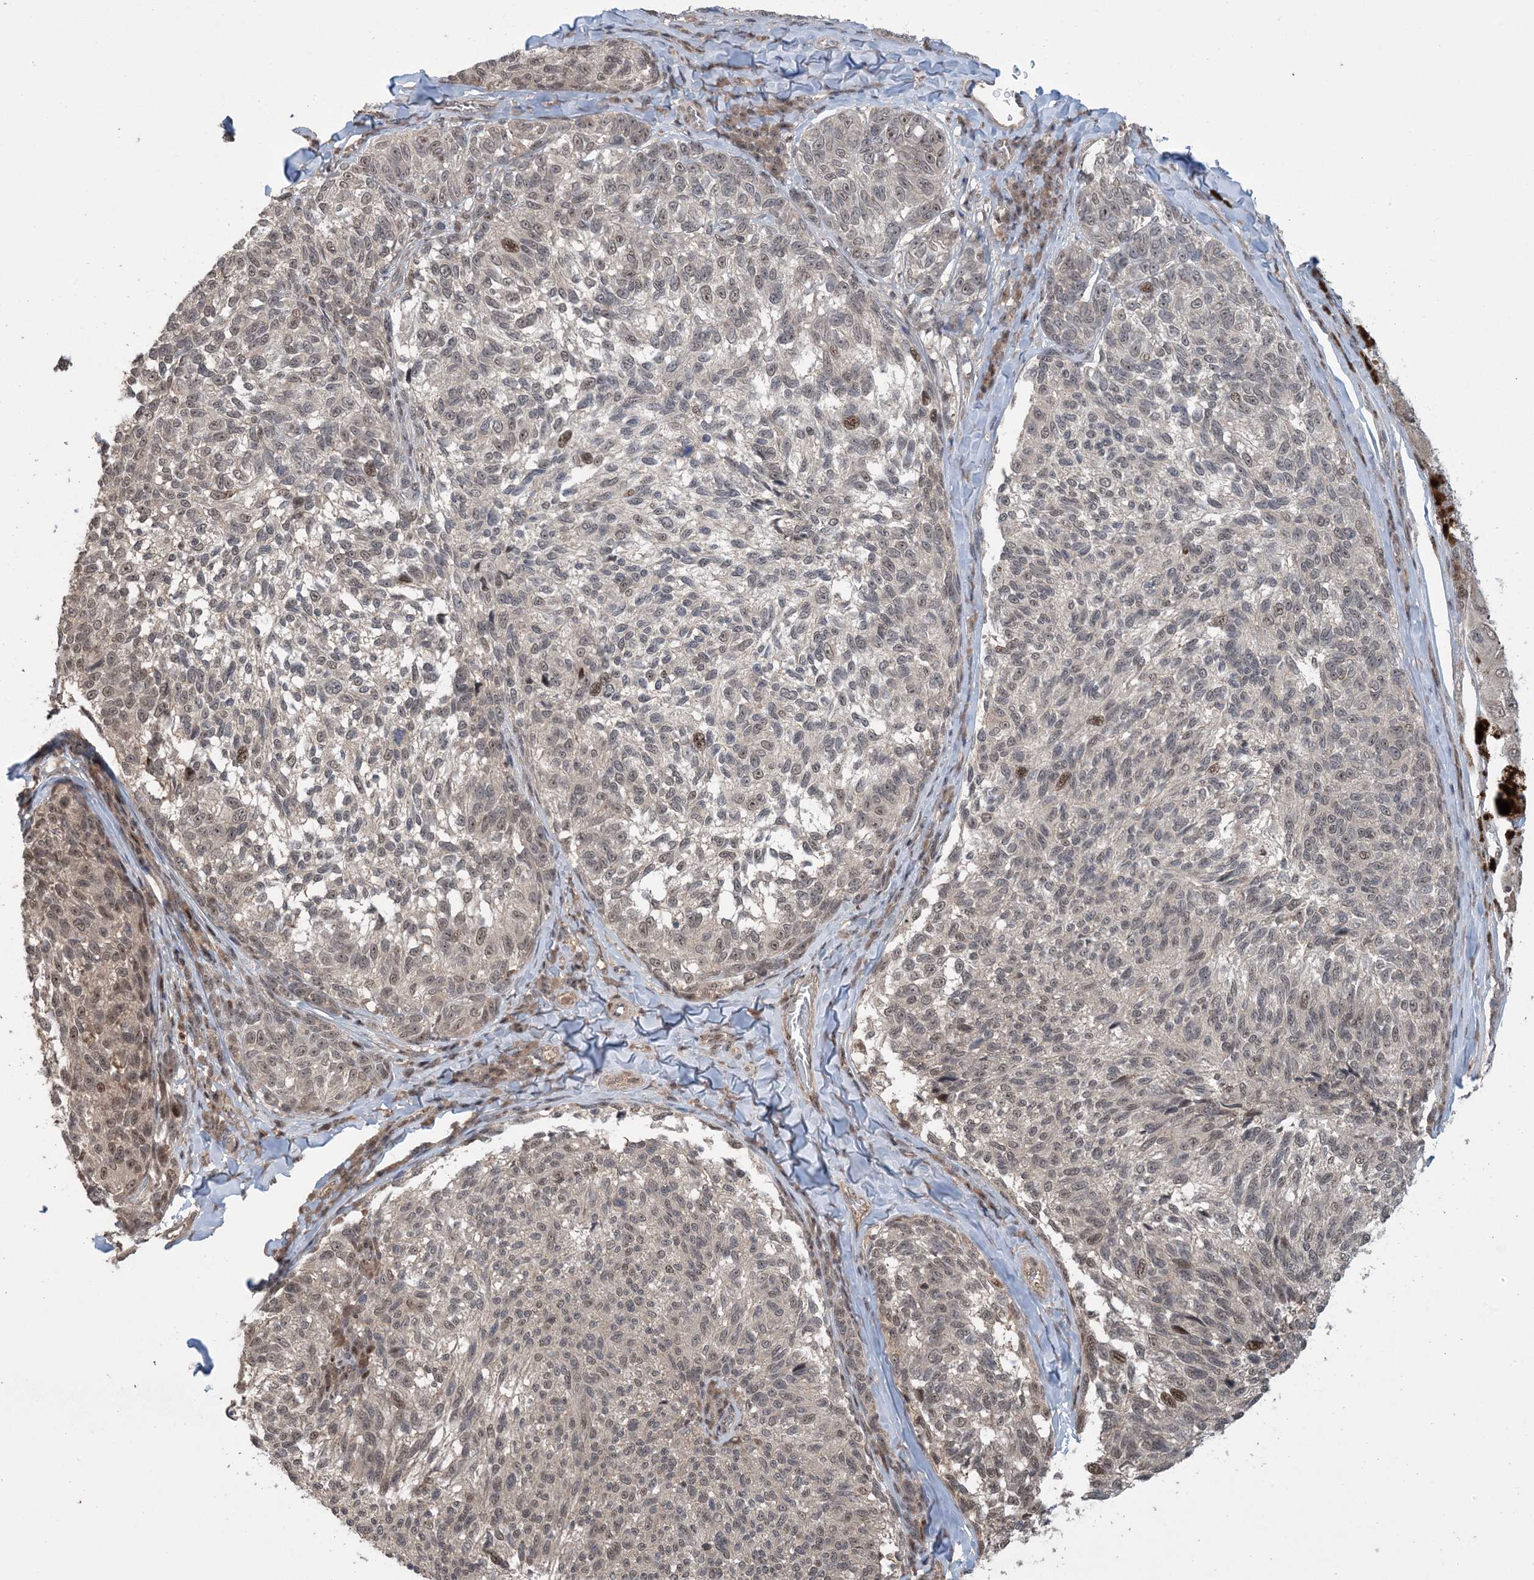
{"staining": {"intensity": "moderate", "quantity": "<25%", "location": "nuclear"}, "tissue": "melanoma", "cell_type": "Tumor cells", "image_type": "cancer", "snomed": [{"axis": "morphology", "description": "Malignant melanoma, NOS"}, {"axis": "topography", "description": "Skin"}], "caption": "Immunohistochemical staining of human melanoma displays moderate nuclear protein expression in about <25% of tumor cells.", "gene": "ZNF710", "patient": {"sex": "female", "age": 73}}